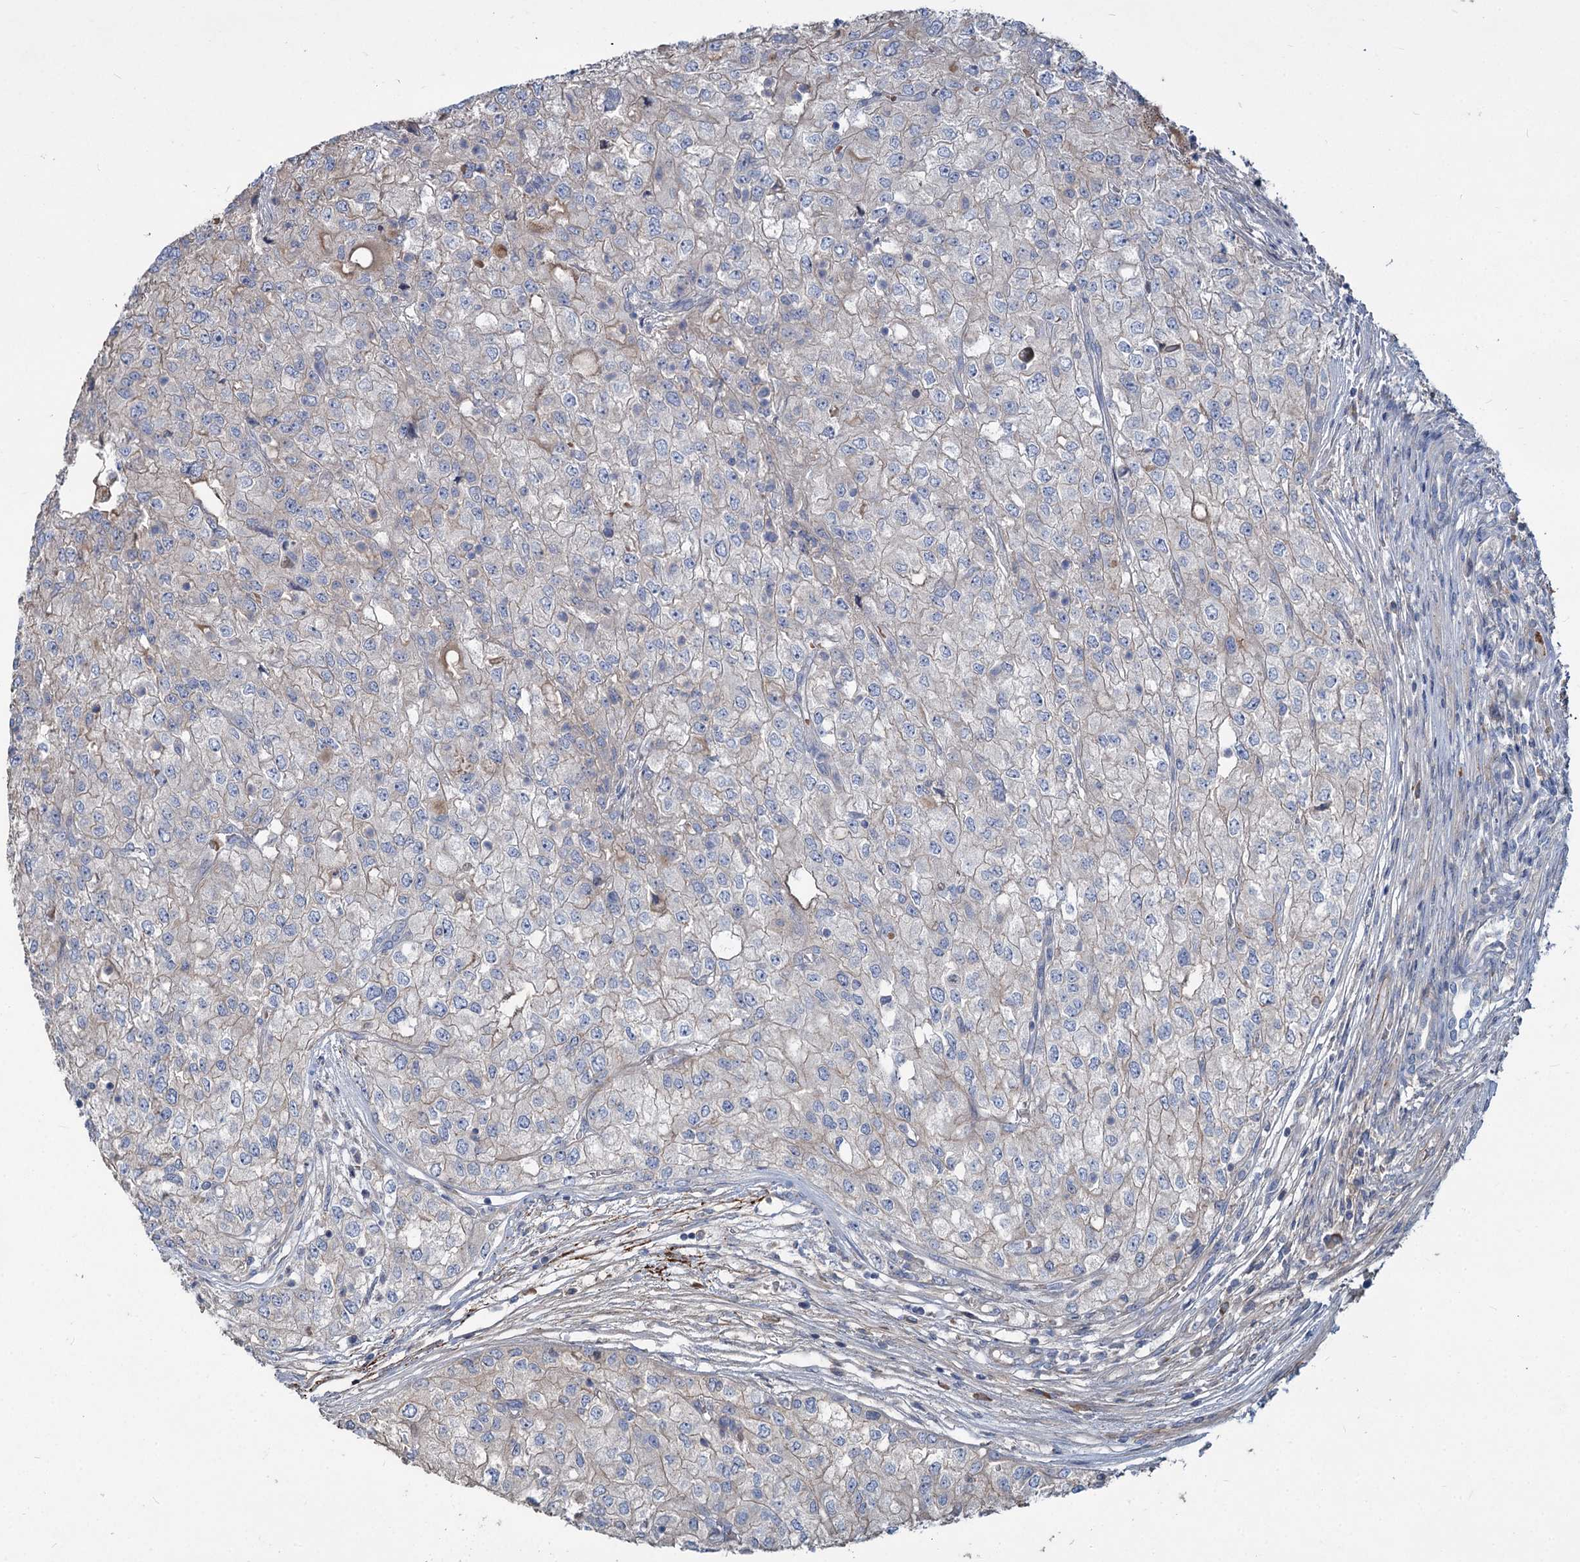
{"staining": {"intensity": "negative", "quantity": "none", "location": "none"}, "tissue": "renal cancer", "cell_type": "Tumor cells", "image_type": "cancer", "snomed": [{"axis": "morphology", "description": "Adenocarcinoma, NOS"}, {"axis": "topography", "description": "Kidney"}], "caption": "This is an immunohistochemistry (IHC) histopathology image of adenocarcinoma (renal). There is no expression in tumor cells.", "gene": "URAD", "patient": {"sex": "female", "age": 54}}